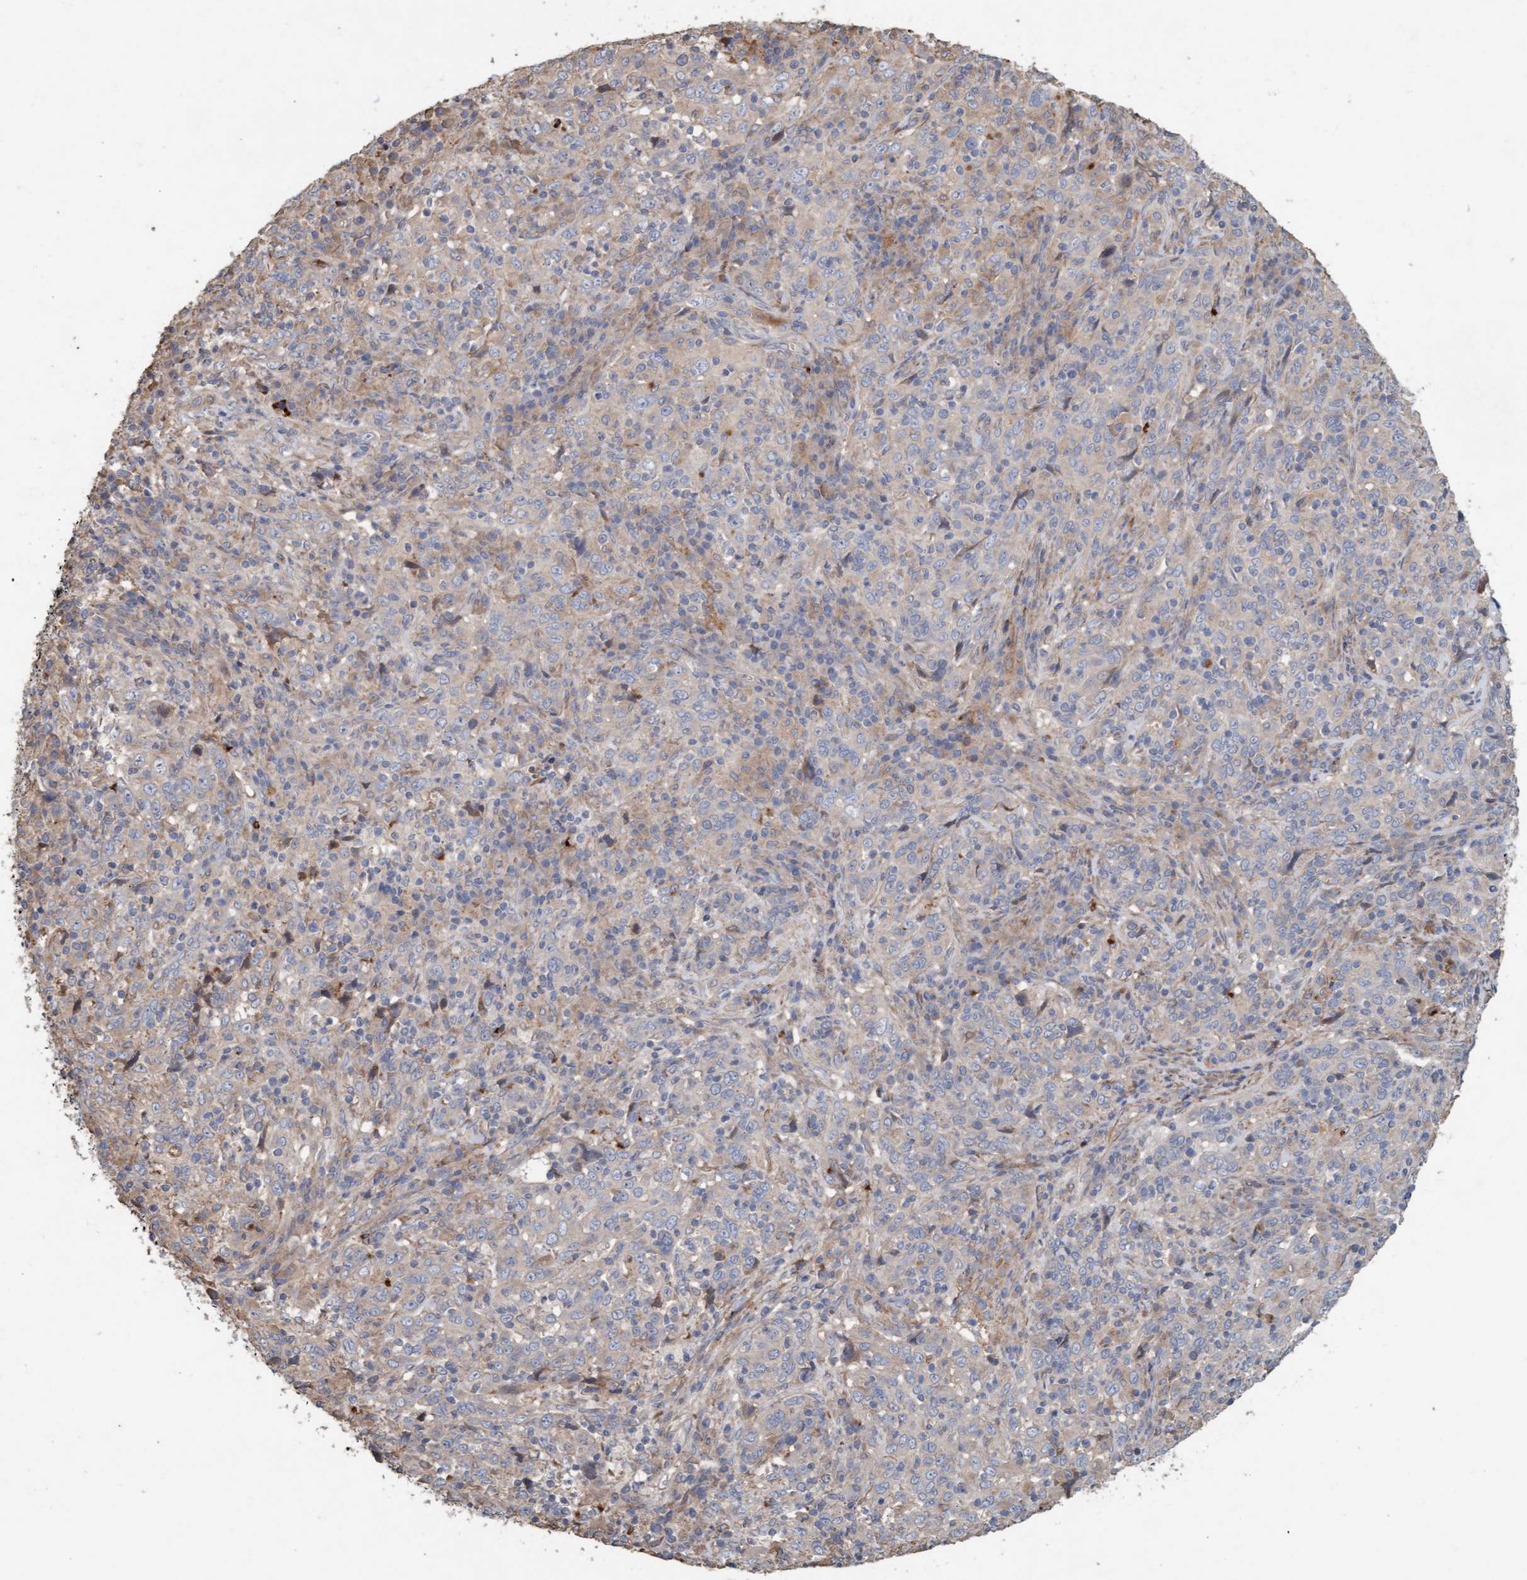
{"staining": {"intensity": "weak", "quantity": "<25%", "location": "cytoplasmic/membranous"}, "tissue": "cervical cancer", "cell_type": "Tumor cells", "image_type": "cancer", "snomed": [{"axis": "morphology", "description": "Squamous cell carcinoma, NOS"}, {"axis": "topography", "description": "Cervix"}], "caption": "Immunohistochemistry (IHC) micrograph of neoplastic tissue: squamous cell carcinoma (cervical) stained with DAB shows no significant protein expression in tumor cells.", "gene": "LONRF1", "patient": {"sex": "female", "age": 46}}